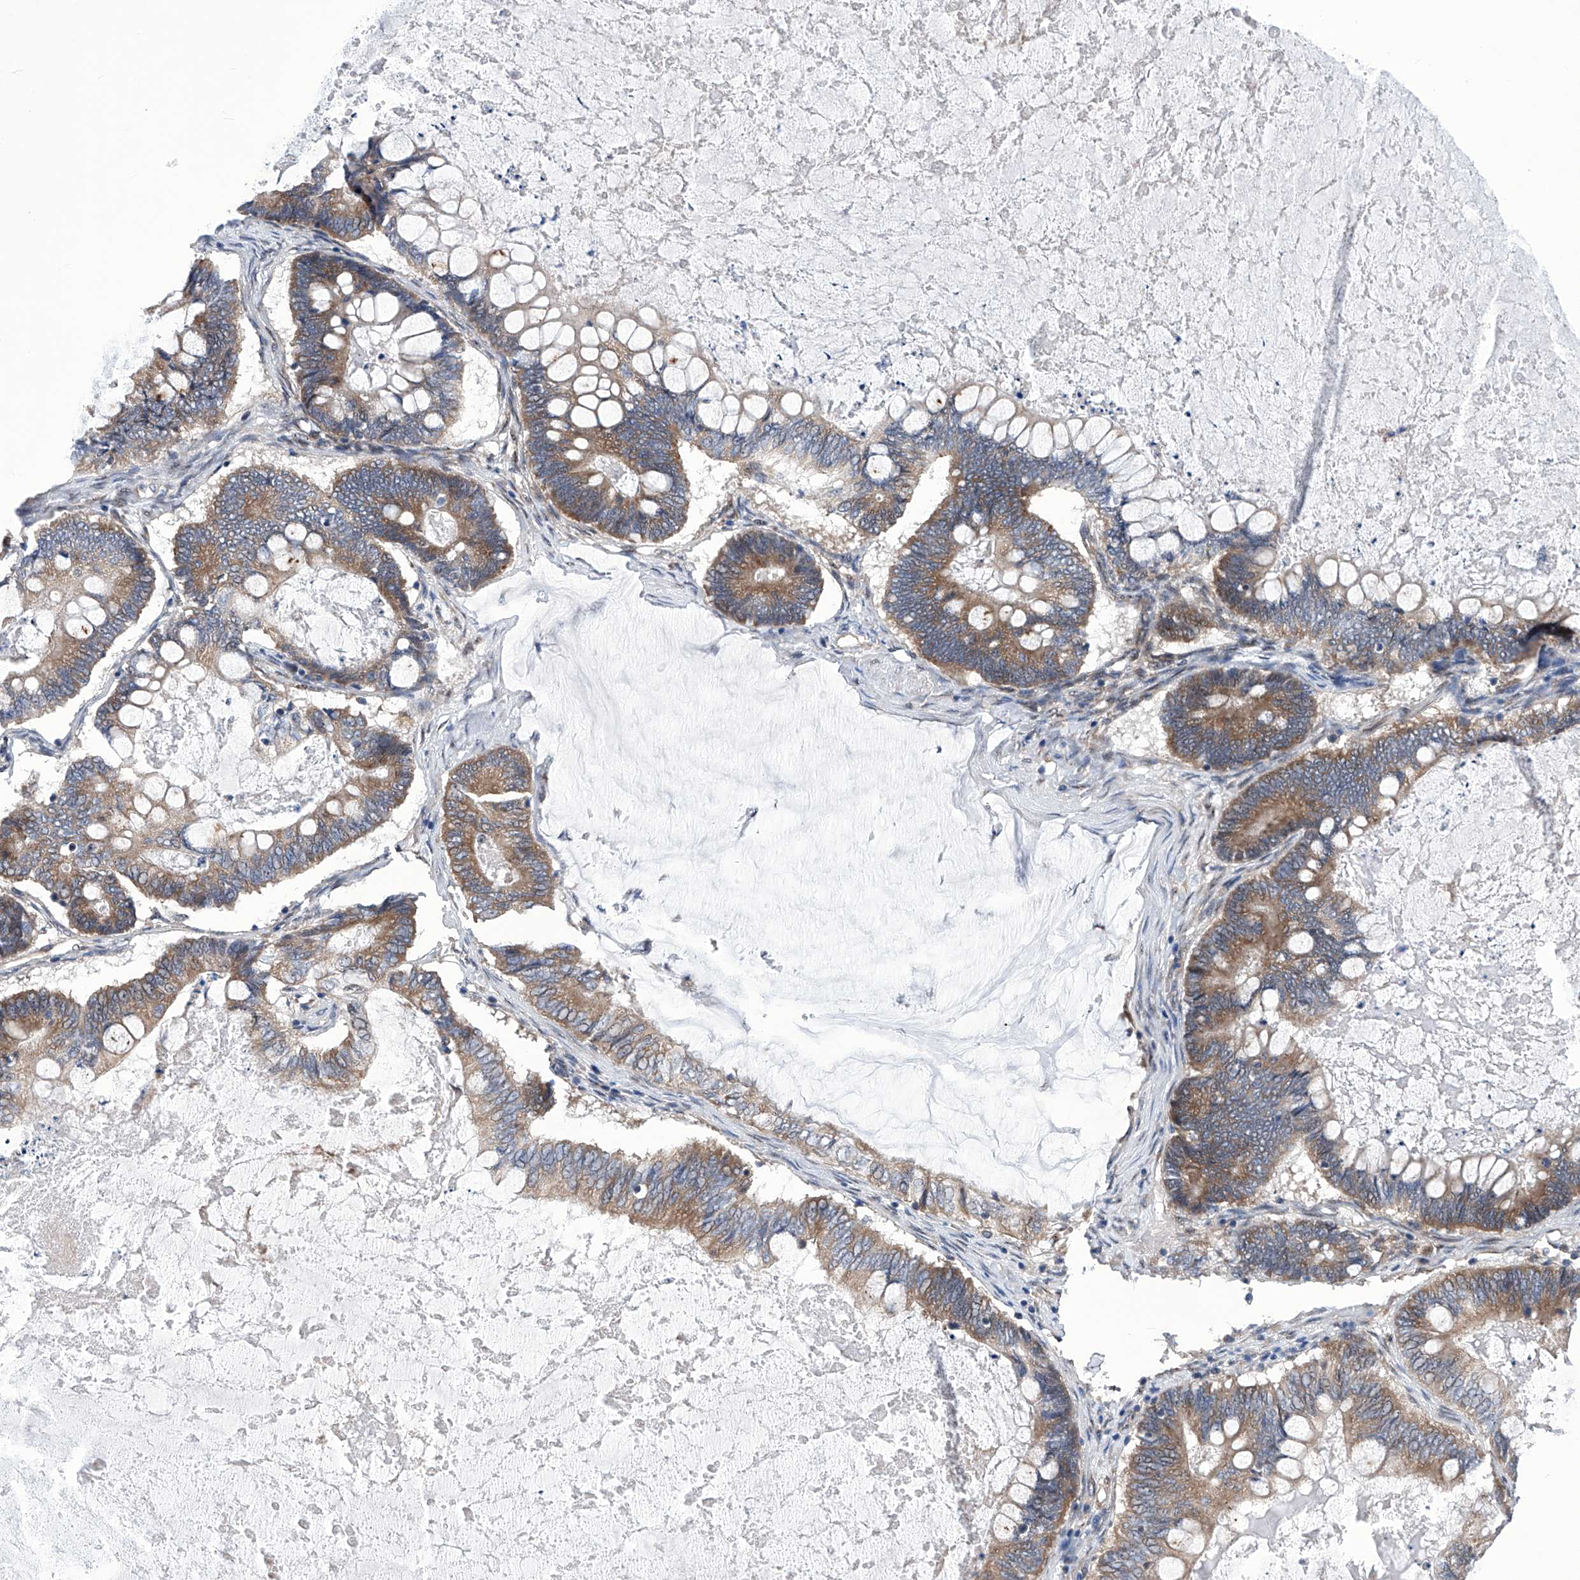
{"staining": {"intensity": "moderate", "quantity": ">75%", "location": "cytoplasmic/membranous"}, "tissue": "ovarian cancer", "cell_type": "Tumor cells", "image_type": "cancer", "snomed": [{"axis": "morphology", "description": "Cystadenocarcinoma, mucinous, NOS"}, {"axis": "topography", "description": "Ovary"}], "caption": "An image showing moderate cytoplasmic/membranous positivity in approximately >75% of tumor cells in ovarian mucinous cystadenocarcinoma, as visualized by brown immunohistochemical staining.", "gene": "KTI12", "patient": {"sex": "female", "age": 61}}